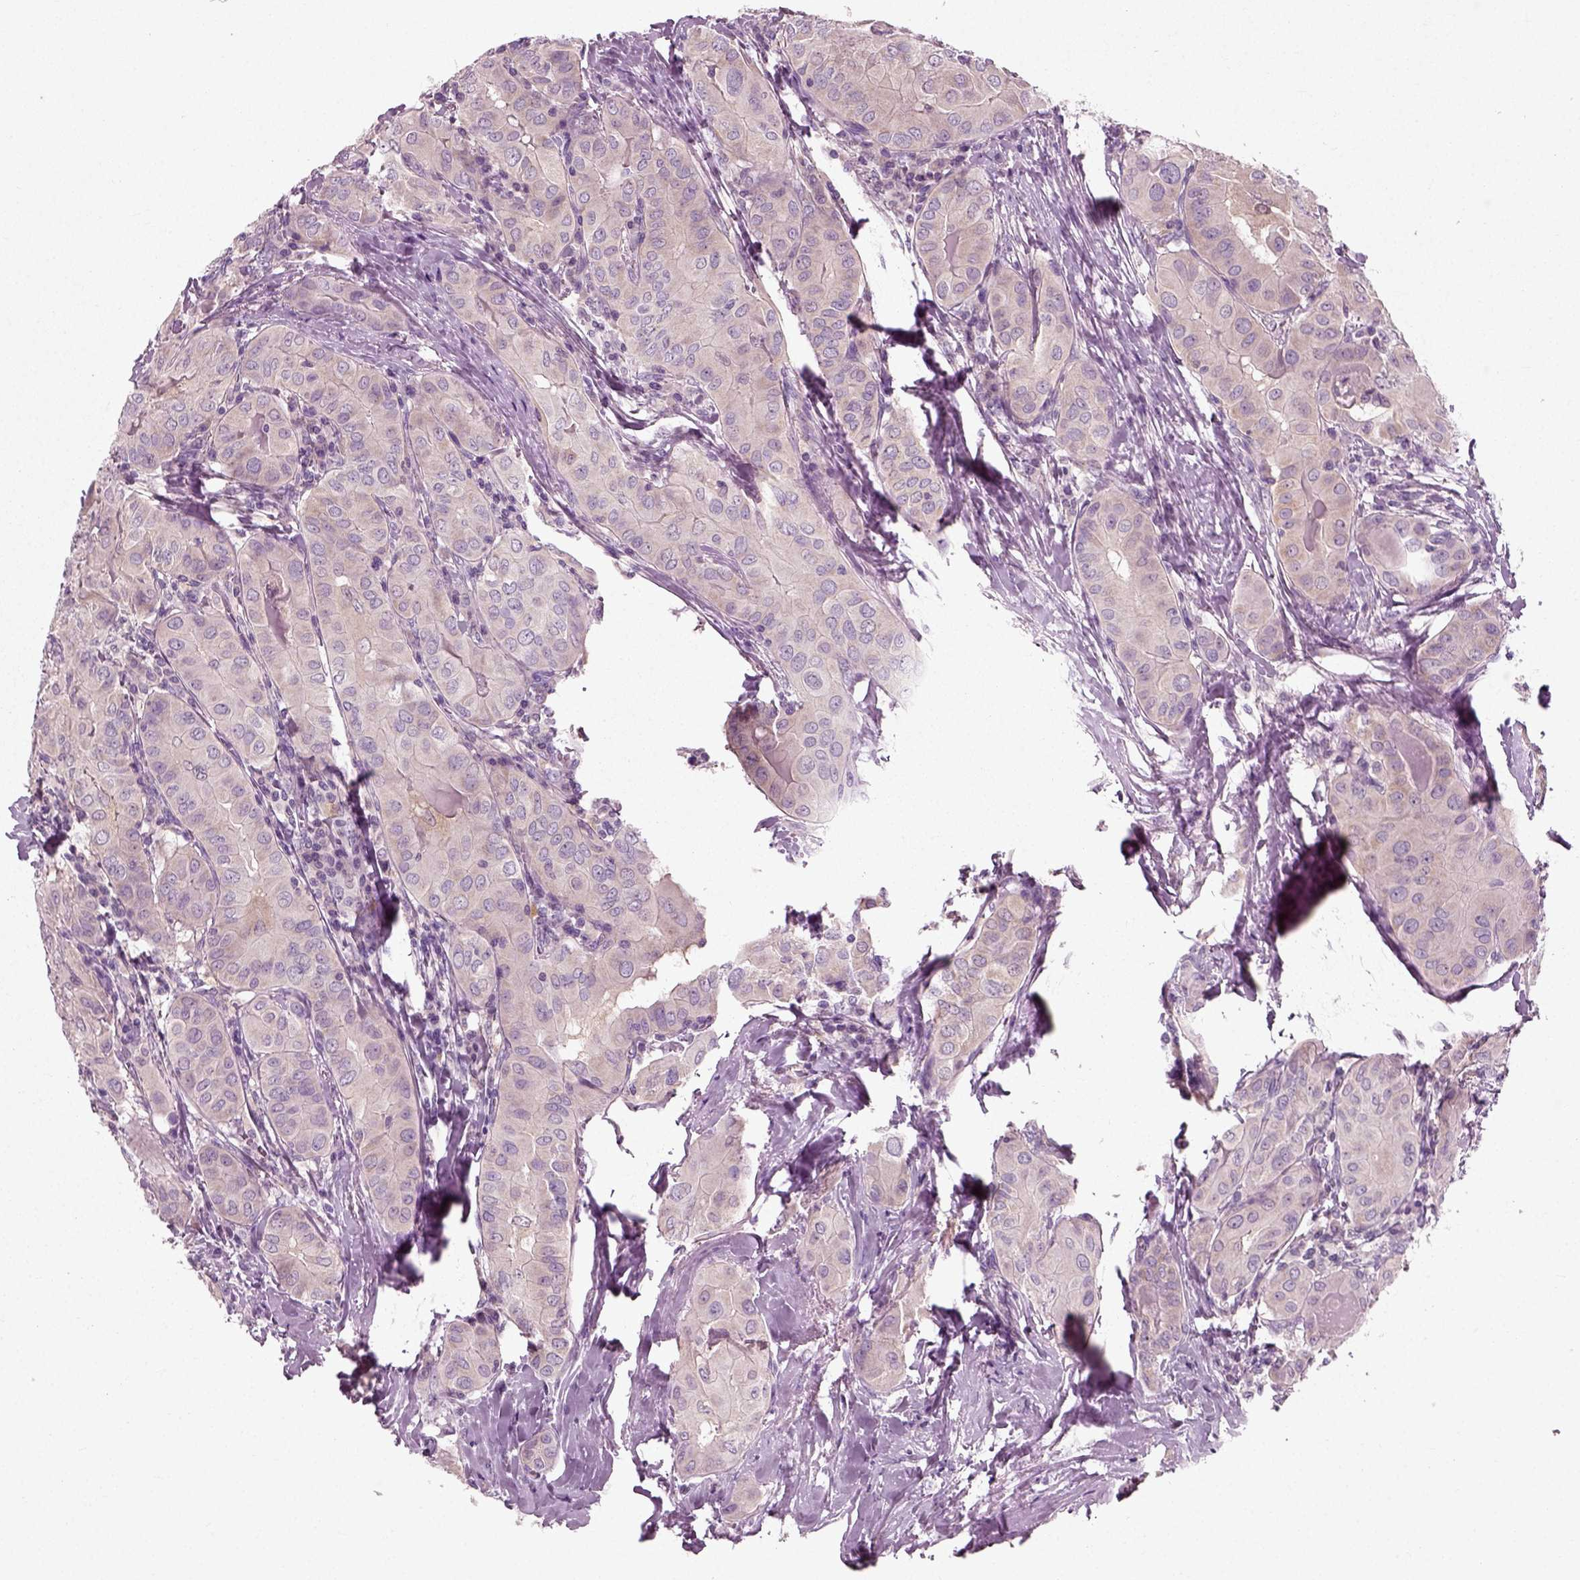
{"staining": {"intensity": "negative", "quantity": "none", "location": "none"}, "tissue": "thyroid cancer", "cell_type": "Tumor cells", "image_type": "cancer", "snomed": [{"axis": "morphology", "description": "Papillary adenocarcinoma, NOS"}, {"axis": "topography", "description": "Thyroid gland"}], "caption": "A photomicrograph of papillary adenocarcinoma (thyroid) stained for a protein reveals no brown staining in tumor cells.", "gene": "RND2", "patient": {"sex": "female", "age": 37}}